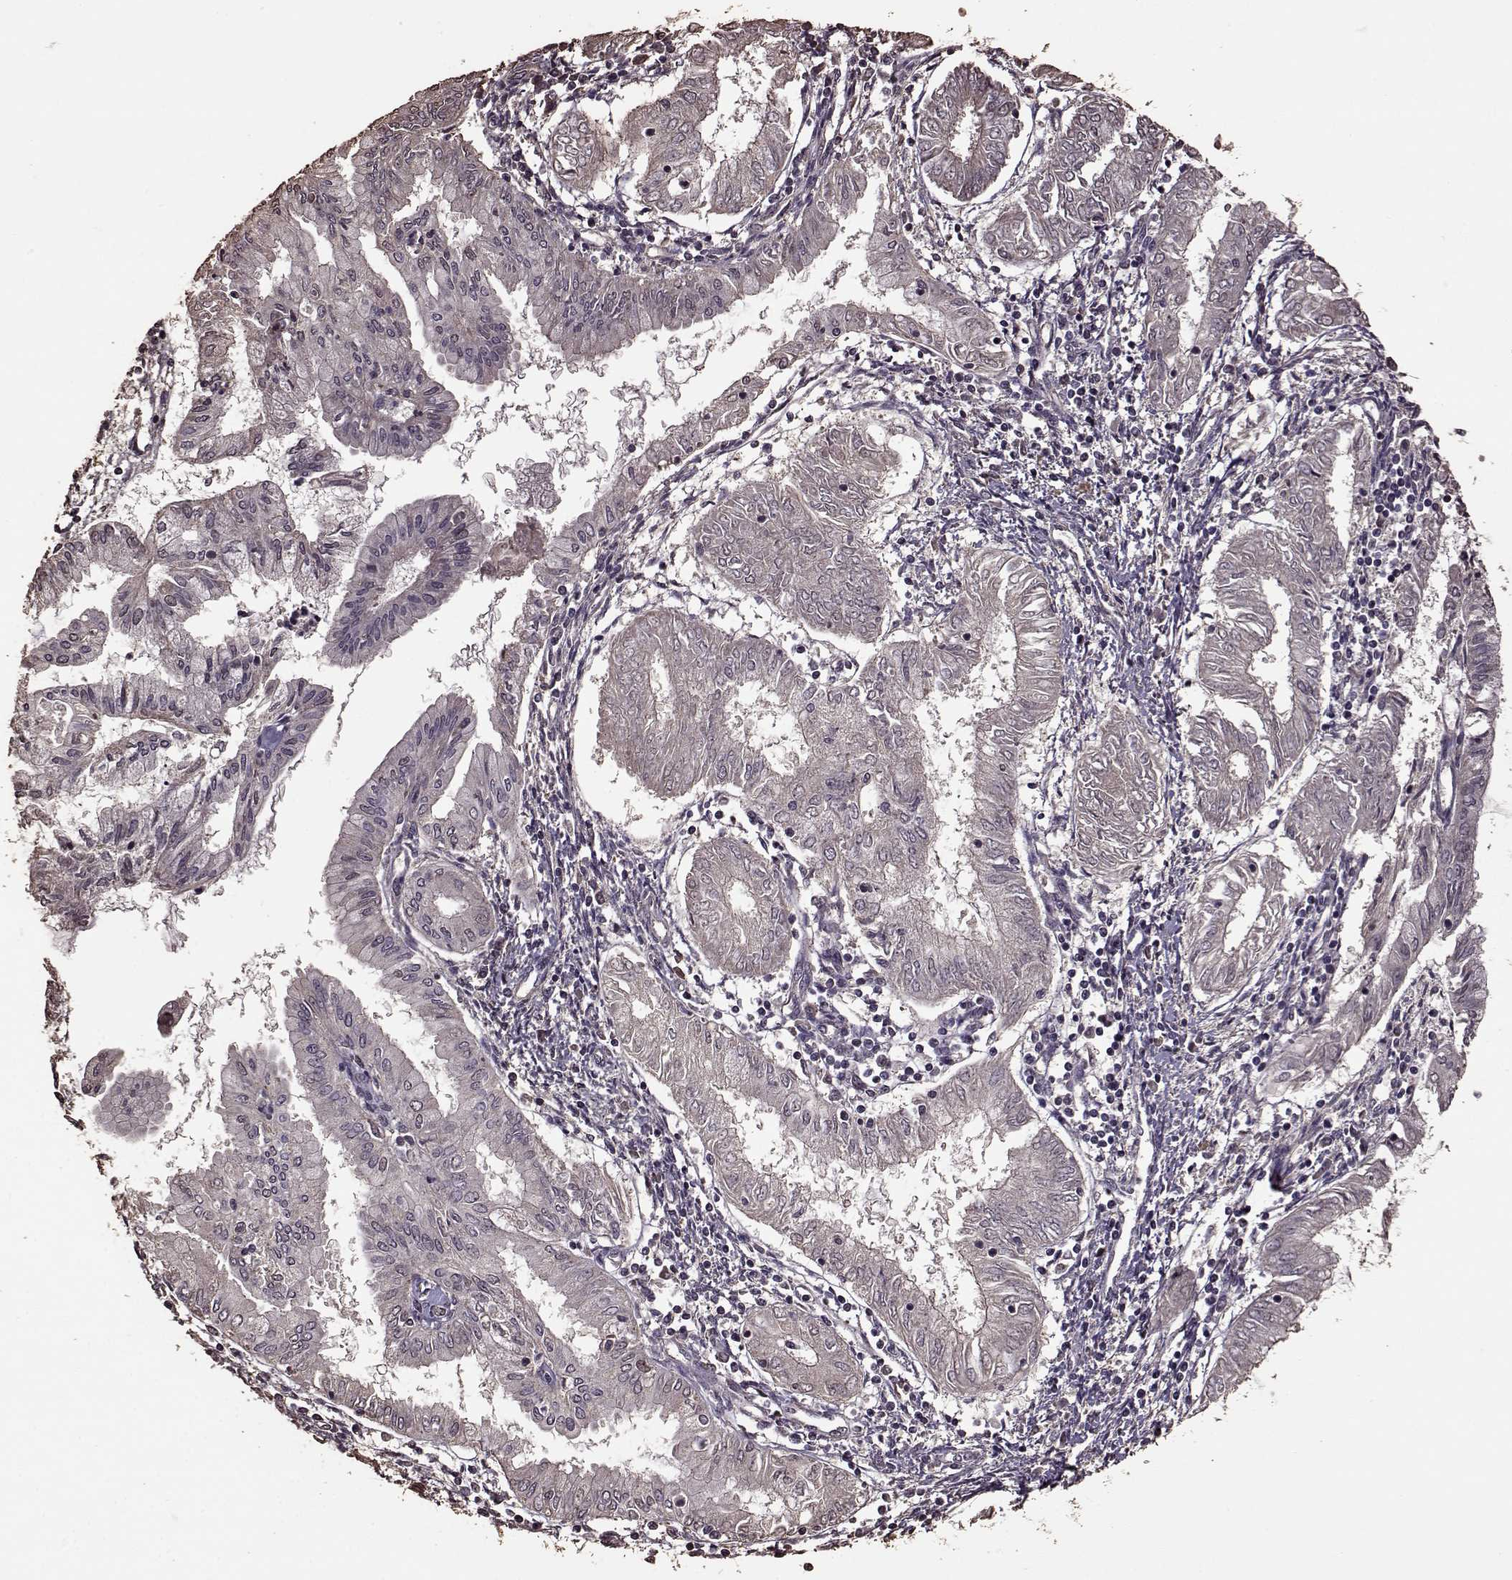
{"staining": {"intensity": "negative", "quantity": "none", "location": "none"}, "tissue": "endometrial cancer", "cell_type": "Tumor cells", "image_type": "cancer", "snomed": [{"axis": "morphology", "description": "Adenocarcinoma, NOS"}, {"axis": "topography", "description": "Endometrium"}], "caption": "Tumor cells are negative for brown protein staining in endometrial cancer. (DAB (3,3'-diaminobenzidine) immunohistochemistry (IHC) visualized using brightfield microscopy, high magnification).", "gene": "FBXW11", "patient": {"sex": "female", "age": 68}}